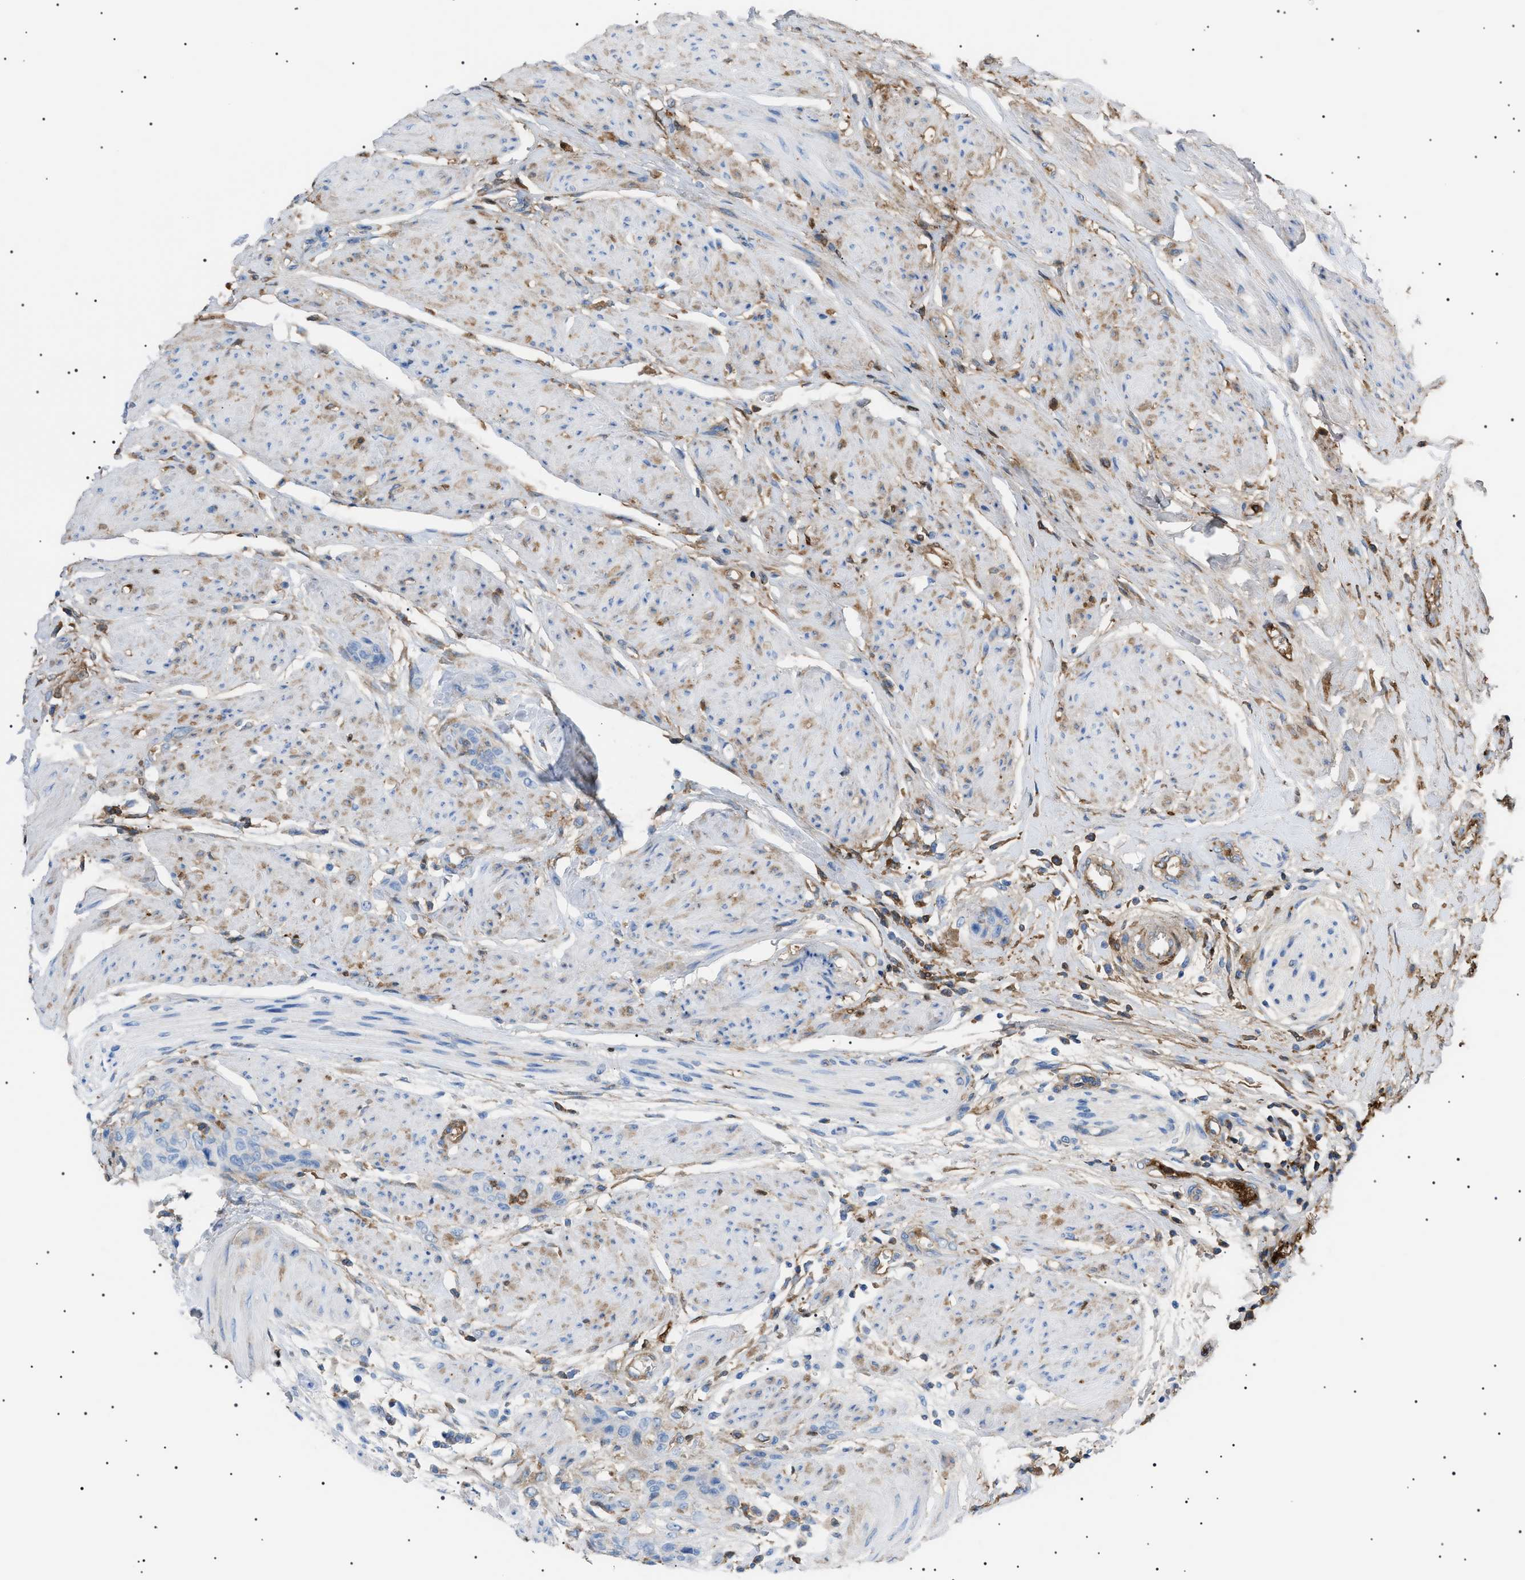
{"staining": {"intensity": "negative", "quantity": "none", "location": "none"}, "tissue": "urothelial cancer", "cell_type": "Tumor cells", "image_type": "cancer", "snomed": [{"axis": "morphology", "description": "Urothelial carcinoma, High grade"}, {"axis": "topography", "description": "Urinary bladder"}], "caption": "High power microscopy photomicrograph of an immunohistochemistry micrograph of urothelial carcinoma (high-grade), revealing no significant staining in tumor cells.", "gene": "LPA", "patient": {"sex": "male", "age": 35}}